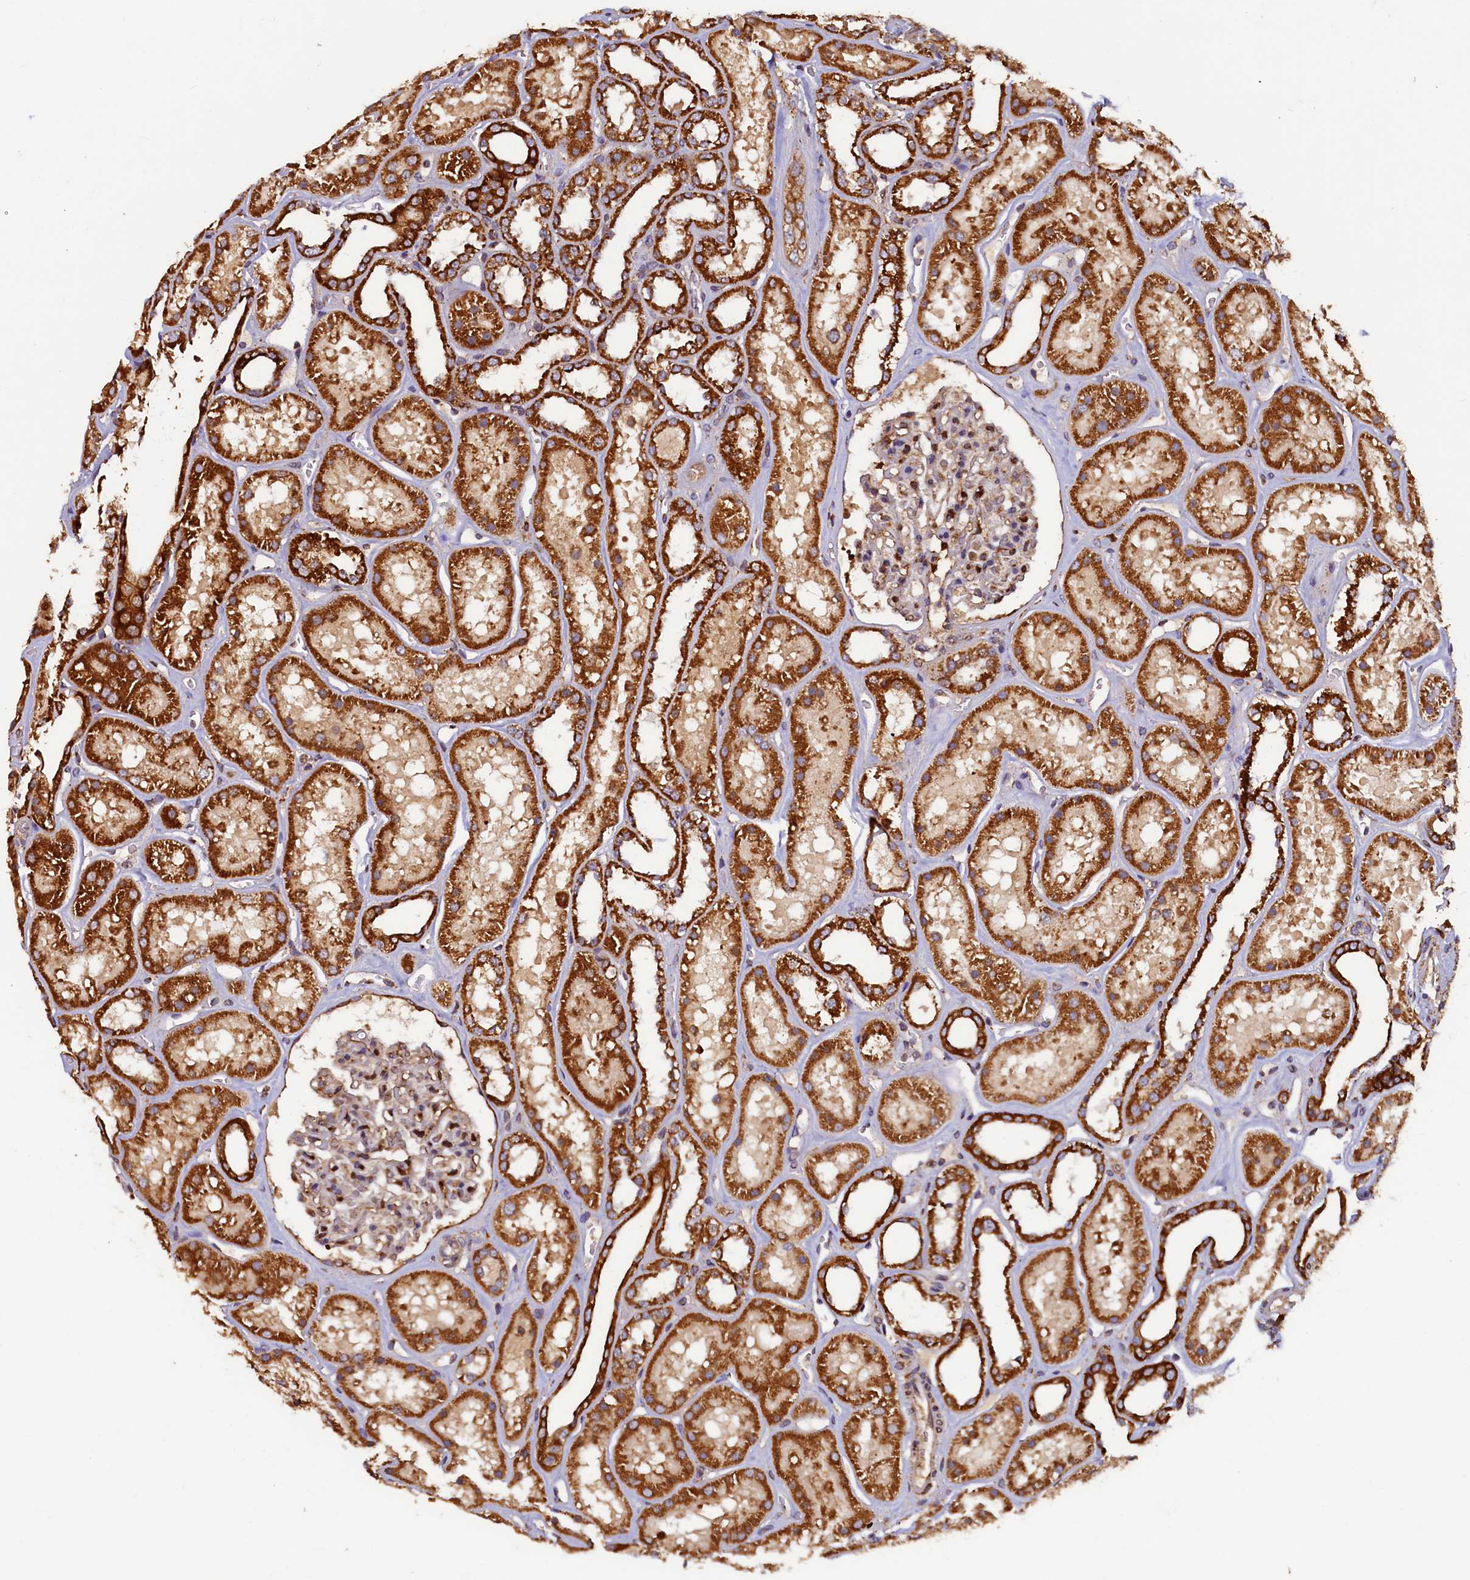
{"staining": {"intensity": "moderate", "quantity": "25%-75%", "location": "cytoplasmic/membranous"}, "tissue": "kidney", "cell_type": "Cells in glomeruli", "image_type": "normal", "snomed": [{"axis": "morphology", "description": "Normal tissue, NOS"}, {"axis": "topography", "description": "Kidney"}], "caption": "This image demonstrates unremarkable kidney stained with immunohistochemistry to label a protein in brown. The cytoplasmic/membranous of cells in glomeruli show moderate positivity for the protein. Nuclei are counter-stained blue.", "gene": "NCKAP5L", "patient": {"sex": "female", "age": 41}}